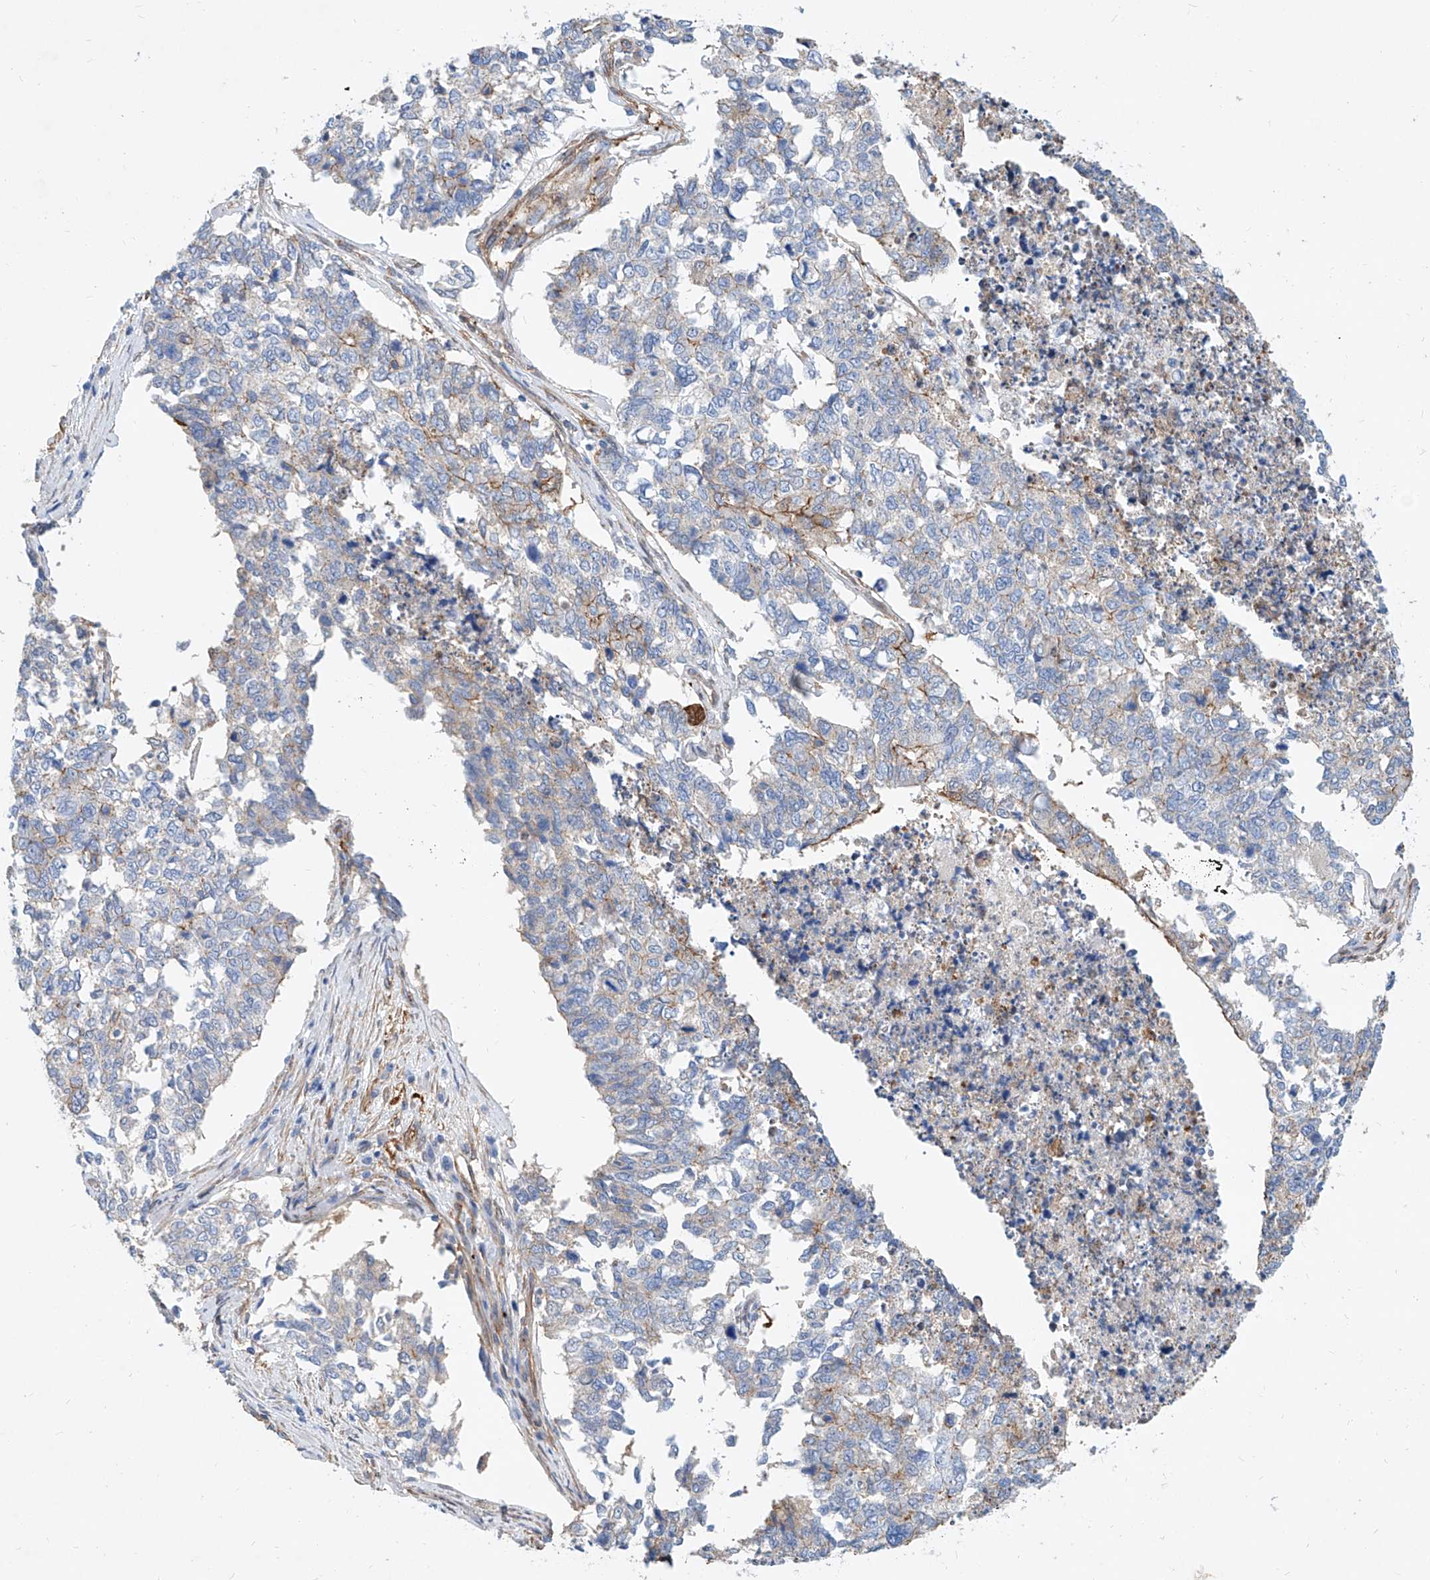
{"staining": {"intensity": "negative", "quantity": "none", "location": "none"}, "tissue": "cervical cancer", "cell_type": "Tumor cells", "image_type": "cancer", "snomed": [{"axis": "morphology", "description": "Squamous cell carcinoma, NOS"}, {"axis": "topography", "description": "Cervix"}], "caption": "Immunohistochemistry of cervical cancer demonstrates no staining in tumor cells. (Brightfield microscopy of DAB (3,3'-diaminobenzidine) immunohistochemistry at high magnification).", "gene": "TAS2R60", "patient": {"sex": "female", "age": 63}}